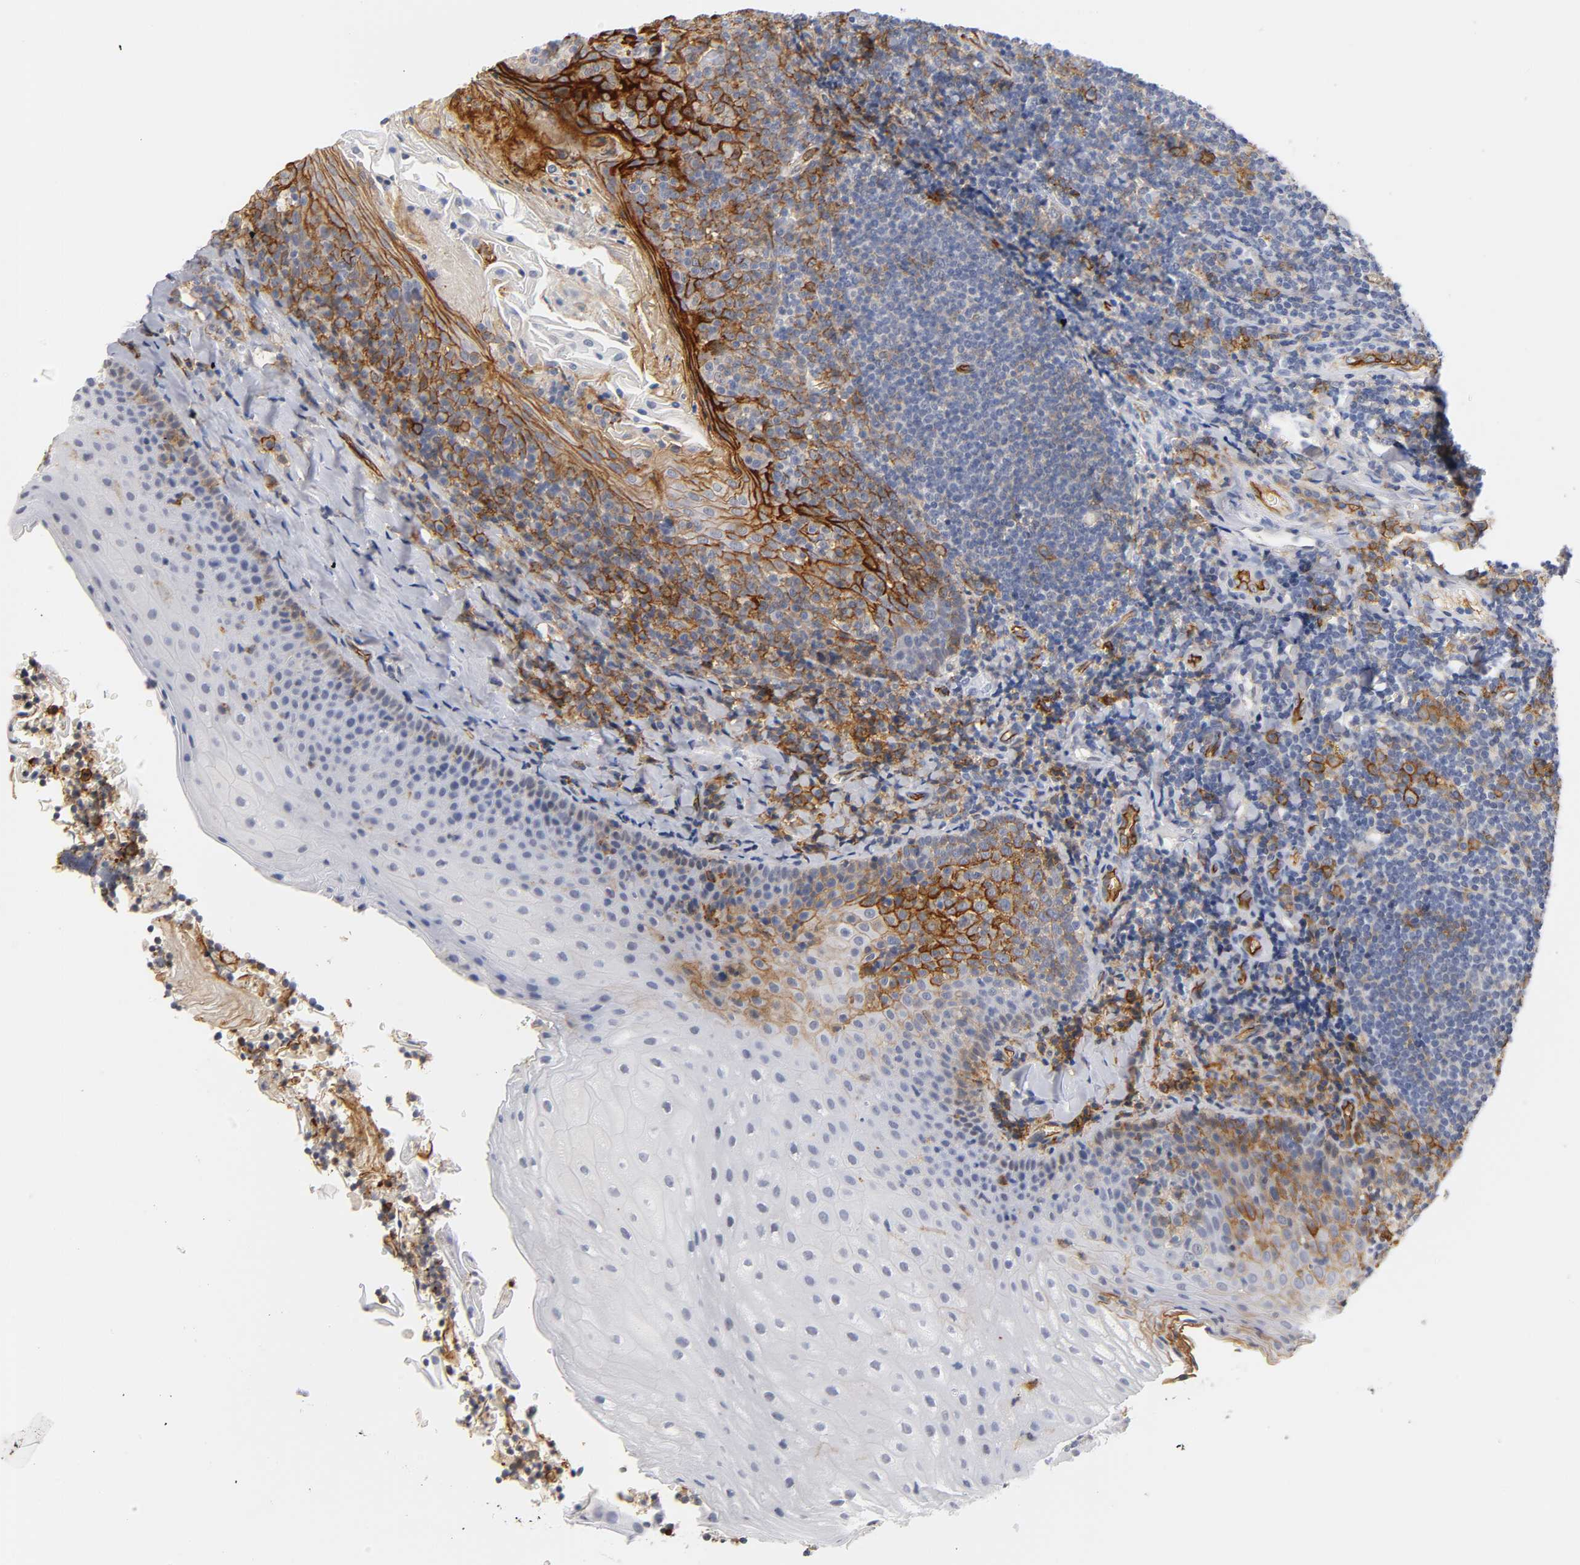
{"staining": {"intensity": "strong", "quantity": "<25%", "location": "cytoplasmic/membranous"}, "tissue": "tonsil", "cell_type": "Non-germinal center cells", "image_type": "normal", "snomed": [{"axis": "morphology", "description": "Normal tissue, NOS"}, {"axis": "topography", "description": "Tonsil"}], "caption": "Immunohistochemistry (IHC) of normal tonsil shows medium levels of strong cytoplasmic/membranous positivity in about <25% of non-germinal center cells.", "gene": "ICAM1", "patient": {"sex": "male", "age": 31}}